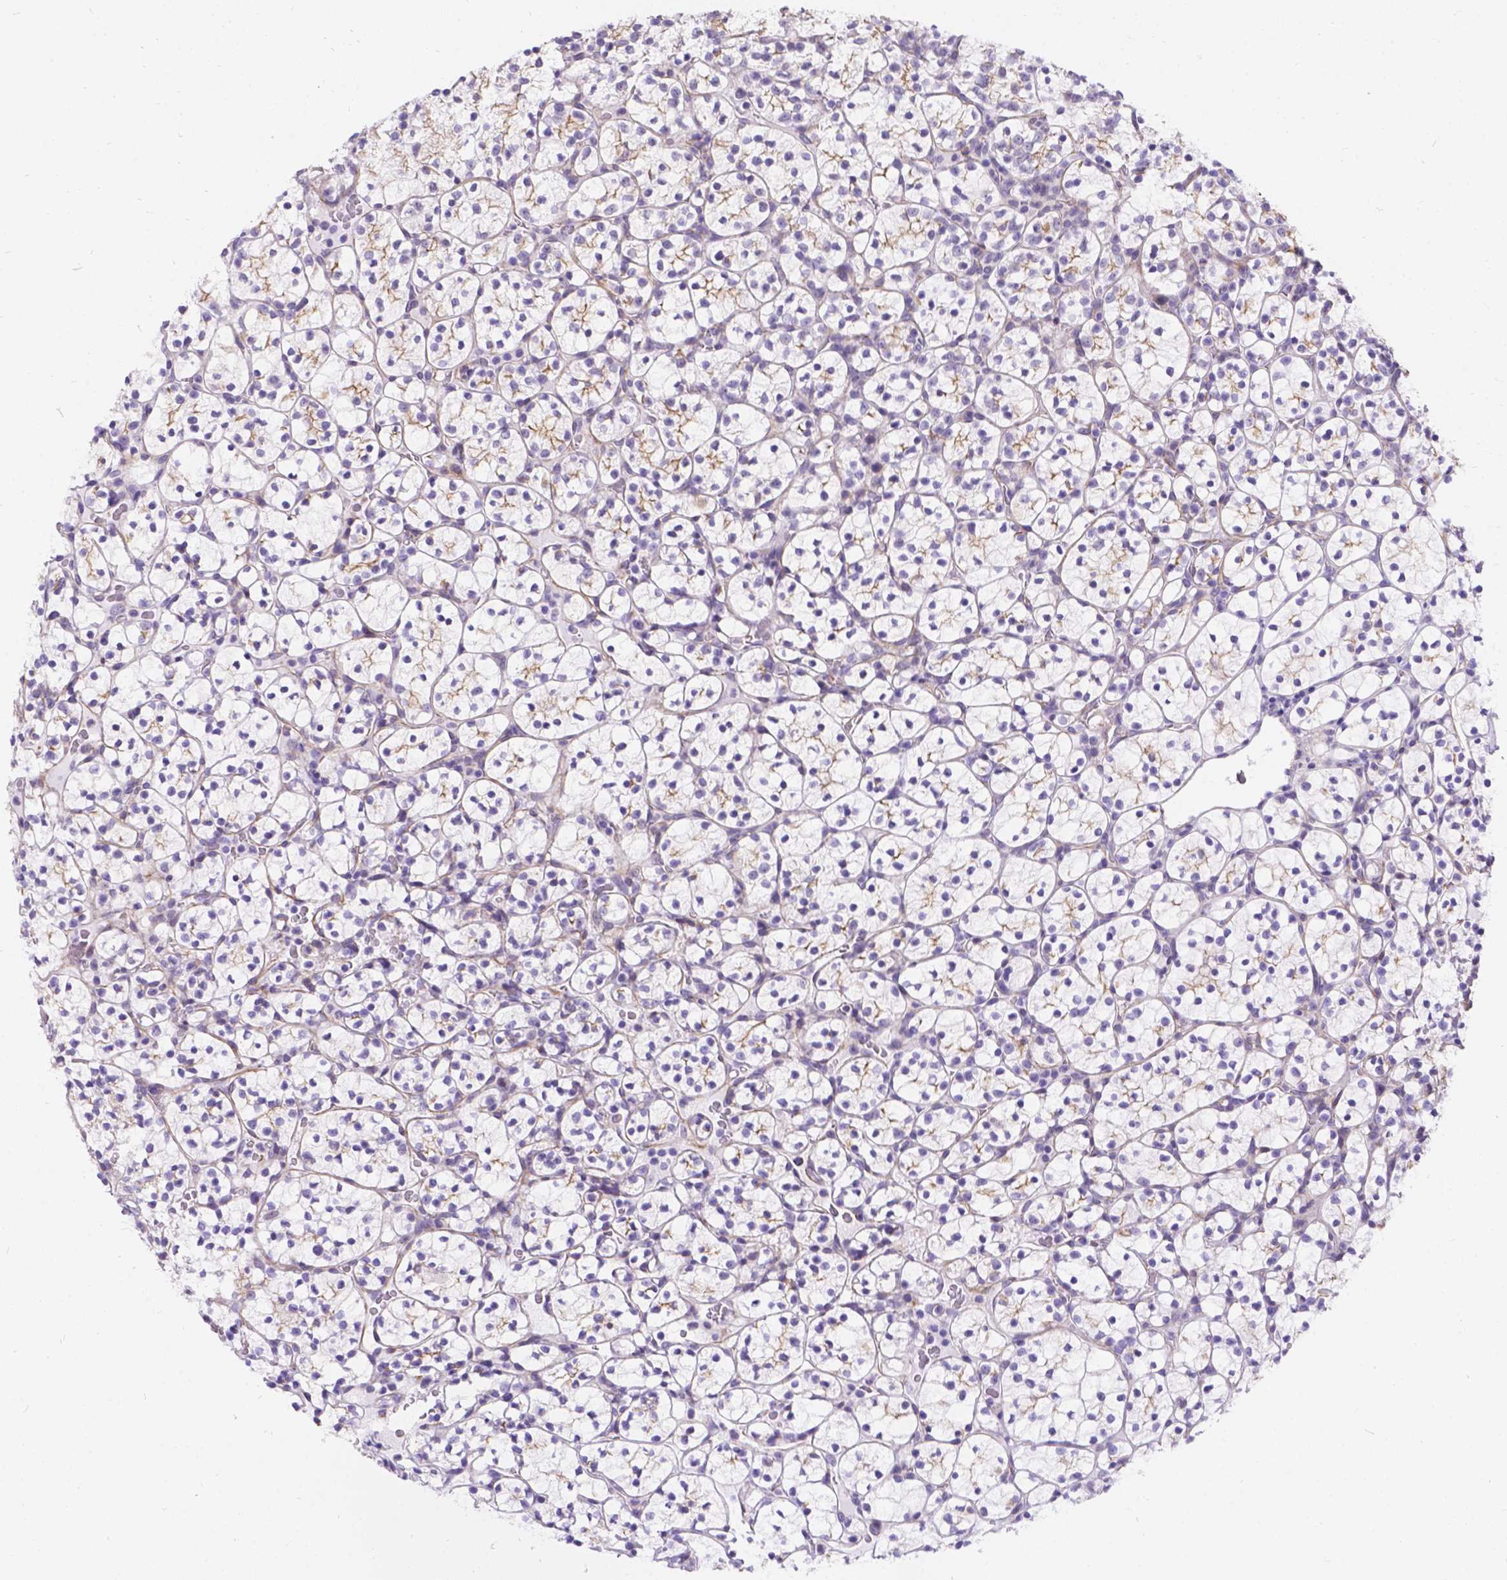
{"staining": {"intensity": "negative", "quantity": "none", "location": "none"}, "tissue": "renal cancer", "cell_type": "Tumor cells", "image_type": "cancer", "snomed": [{"axis": "morphology", "description": "Adenocarcinoma, NOS"}, {"axis": "topography", "description": "Kidney"}], "caption": "High power microscopy image of an immunohistochemistry (IHC) photomicrograph of adenocarcinoma (renal), revealing no significant staining in tumor cells. Brightfield microscopy of immunohistochemistry stained with DAB (3,3'-diaminobenzidine) (brown) and hematoxylin (blue), captured at high magnification.", "gene": "PALS1", "patient": {"sex": "female", "age": 89}}